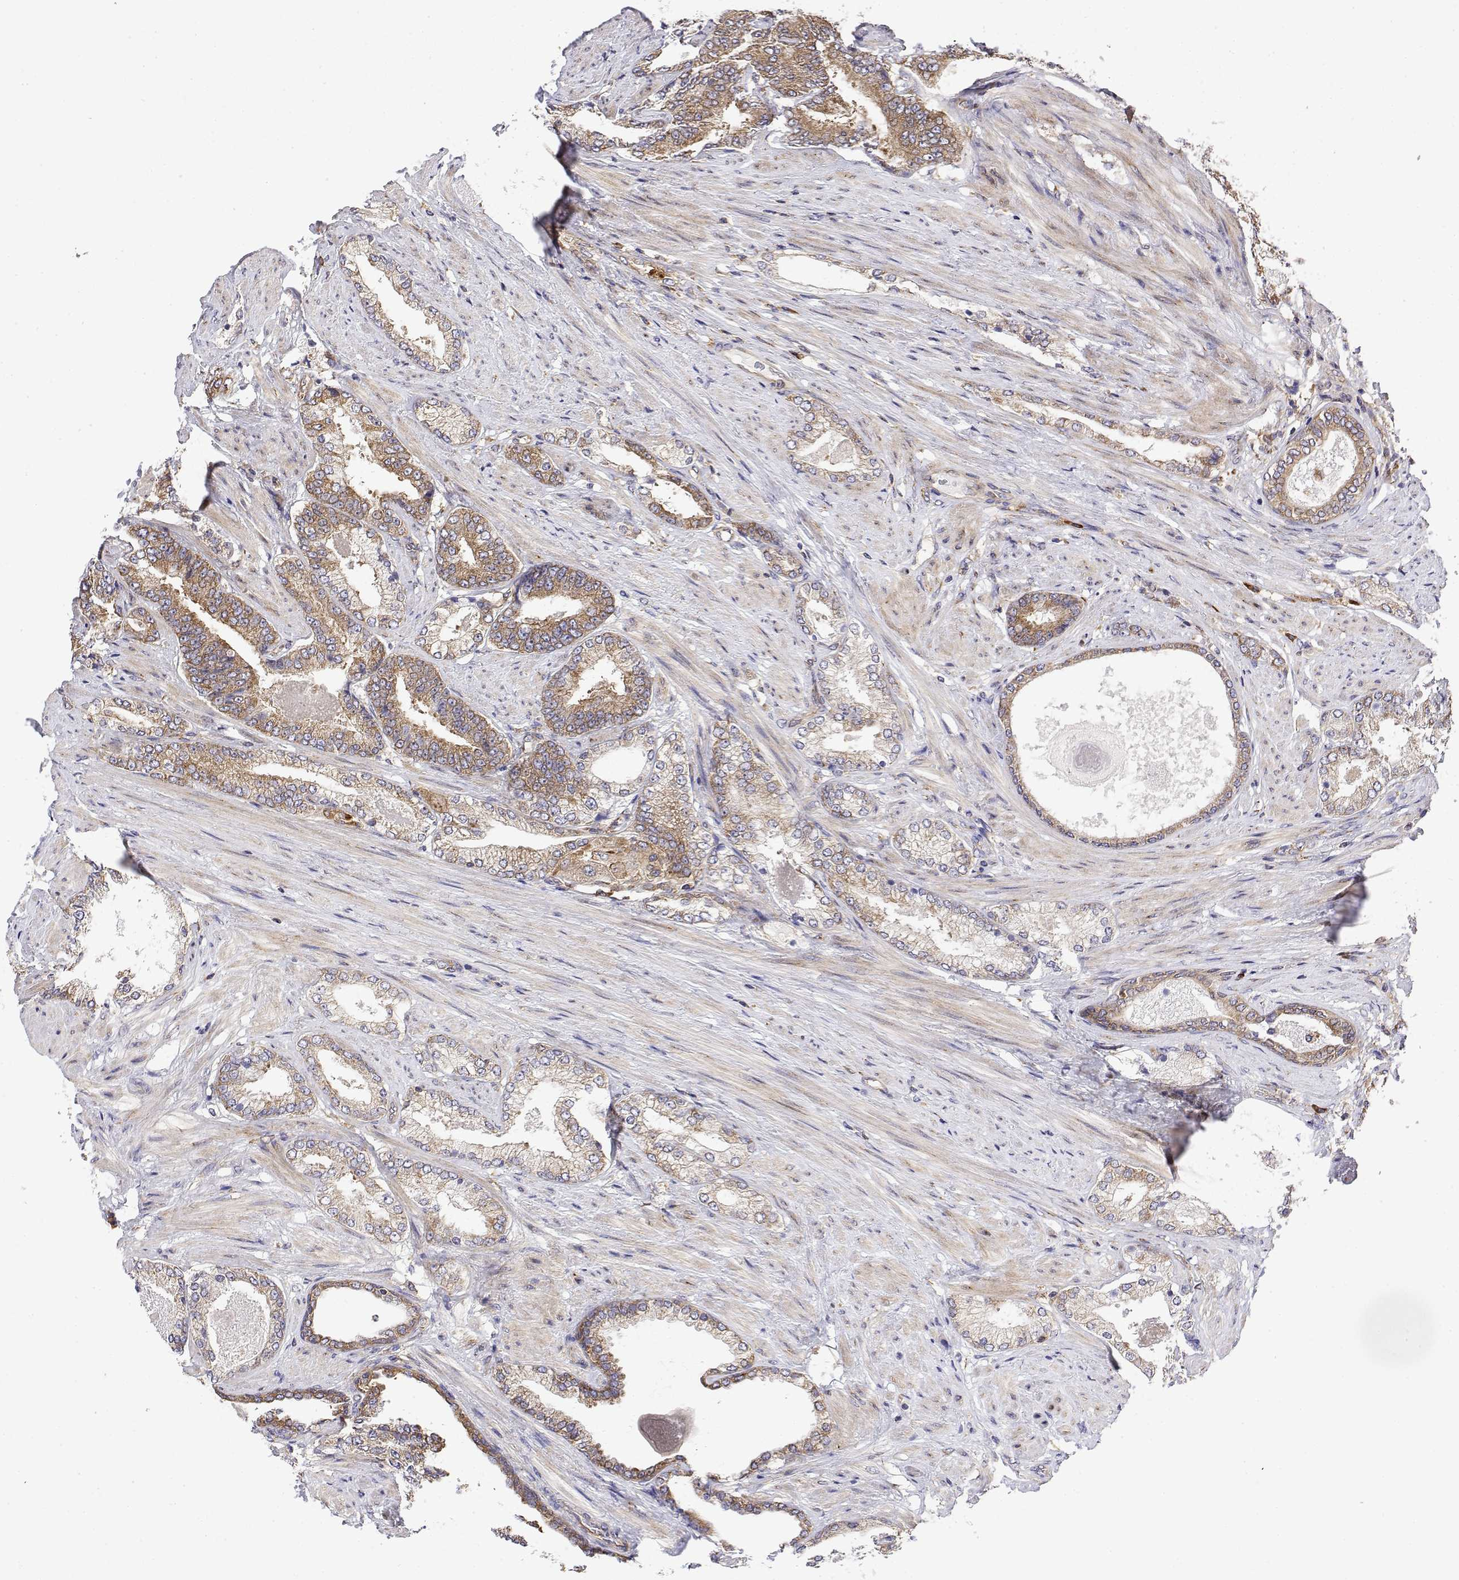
{"staining": {"intensity": "moderate", "quantity": ">75%", "location": "cytoplasmic/membranous"}, "tissue": "prostate cancer", "cell_type": "Tumor cells", "image_type": "cancer", "snomed": [{"axis": "morphology", "description": "Adenocarcinoma, High grade"}, {"axis": "topography", "description": "Prostate and seminal vesicle, NOS"}], "caption": "There is medium levels of moderate cytoplasmic/membranous expression in tumor cells of prostate high-grade adenocarcinoma, as demonstrated by immunohistochemical staining (brown color).", "gene": "EEF1G", "patient": {"sex": "male", "age": 61}}